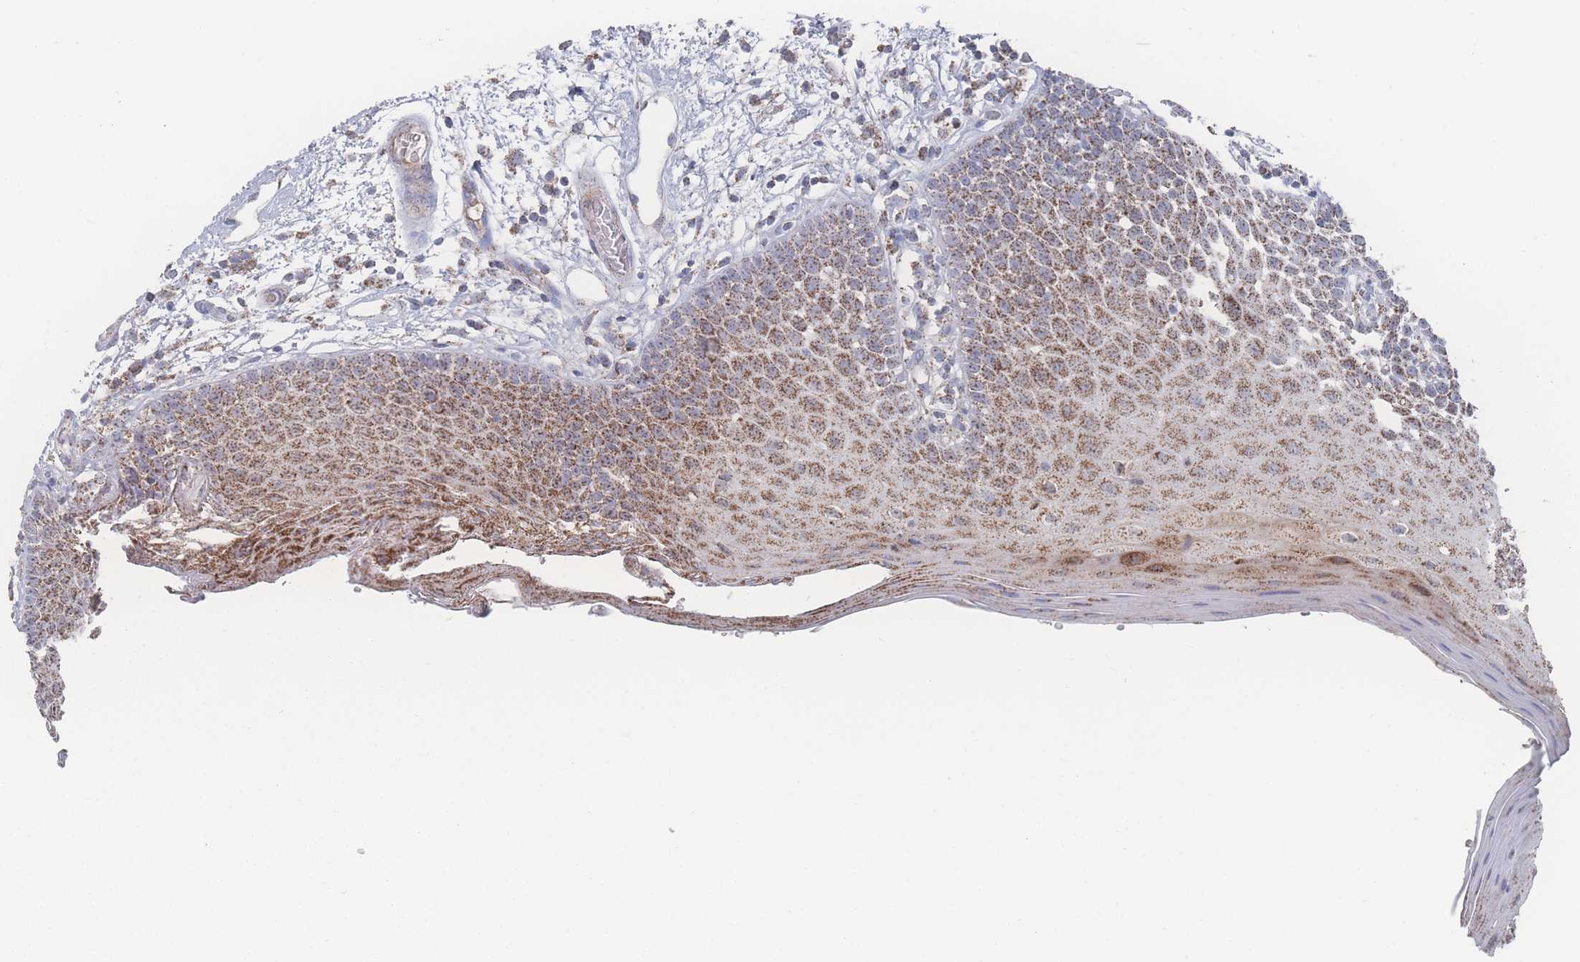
{"staining": {"intensity": "moderate", "quantity": ">75%", "location": "cytoplasmic/membranous"}, "tissue": "oral mucosa", "cell_type": "Squamous epithelial cells", "image_type": "normal", "snomed": [{"axis": "morphology", "description": "Normal tissue, NOS"}, {"axis": "morphology", "description": "Squamous cell carcinoma, NOS"}, {"axis": "topography", "description": "Oral tissue"}, {"axis": "topography", "description": "Tounge, NOS"}, {"axis": "topography", "description": "Head-Neck"}], "caption": "Protein staining reveals moderate cytoplasmic/membranous positivity in approximately >75% of squamous epithelial cells in normal oral mucosa. (Stains: DAB in brown, nuclei in blue, Microscopy: brightfield microscopy at high magnification).", "gene": "PEX14", "patient": {"sex": "male", "age": 76}}